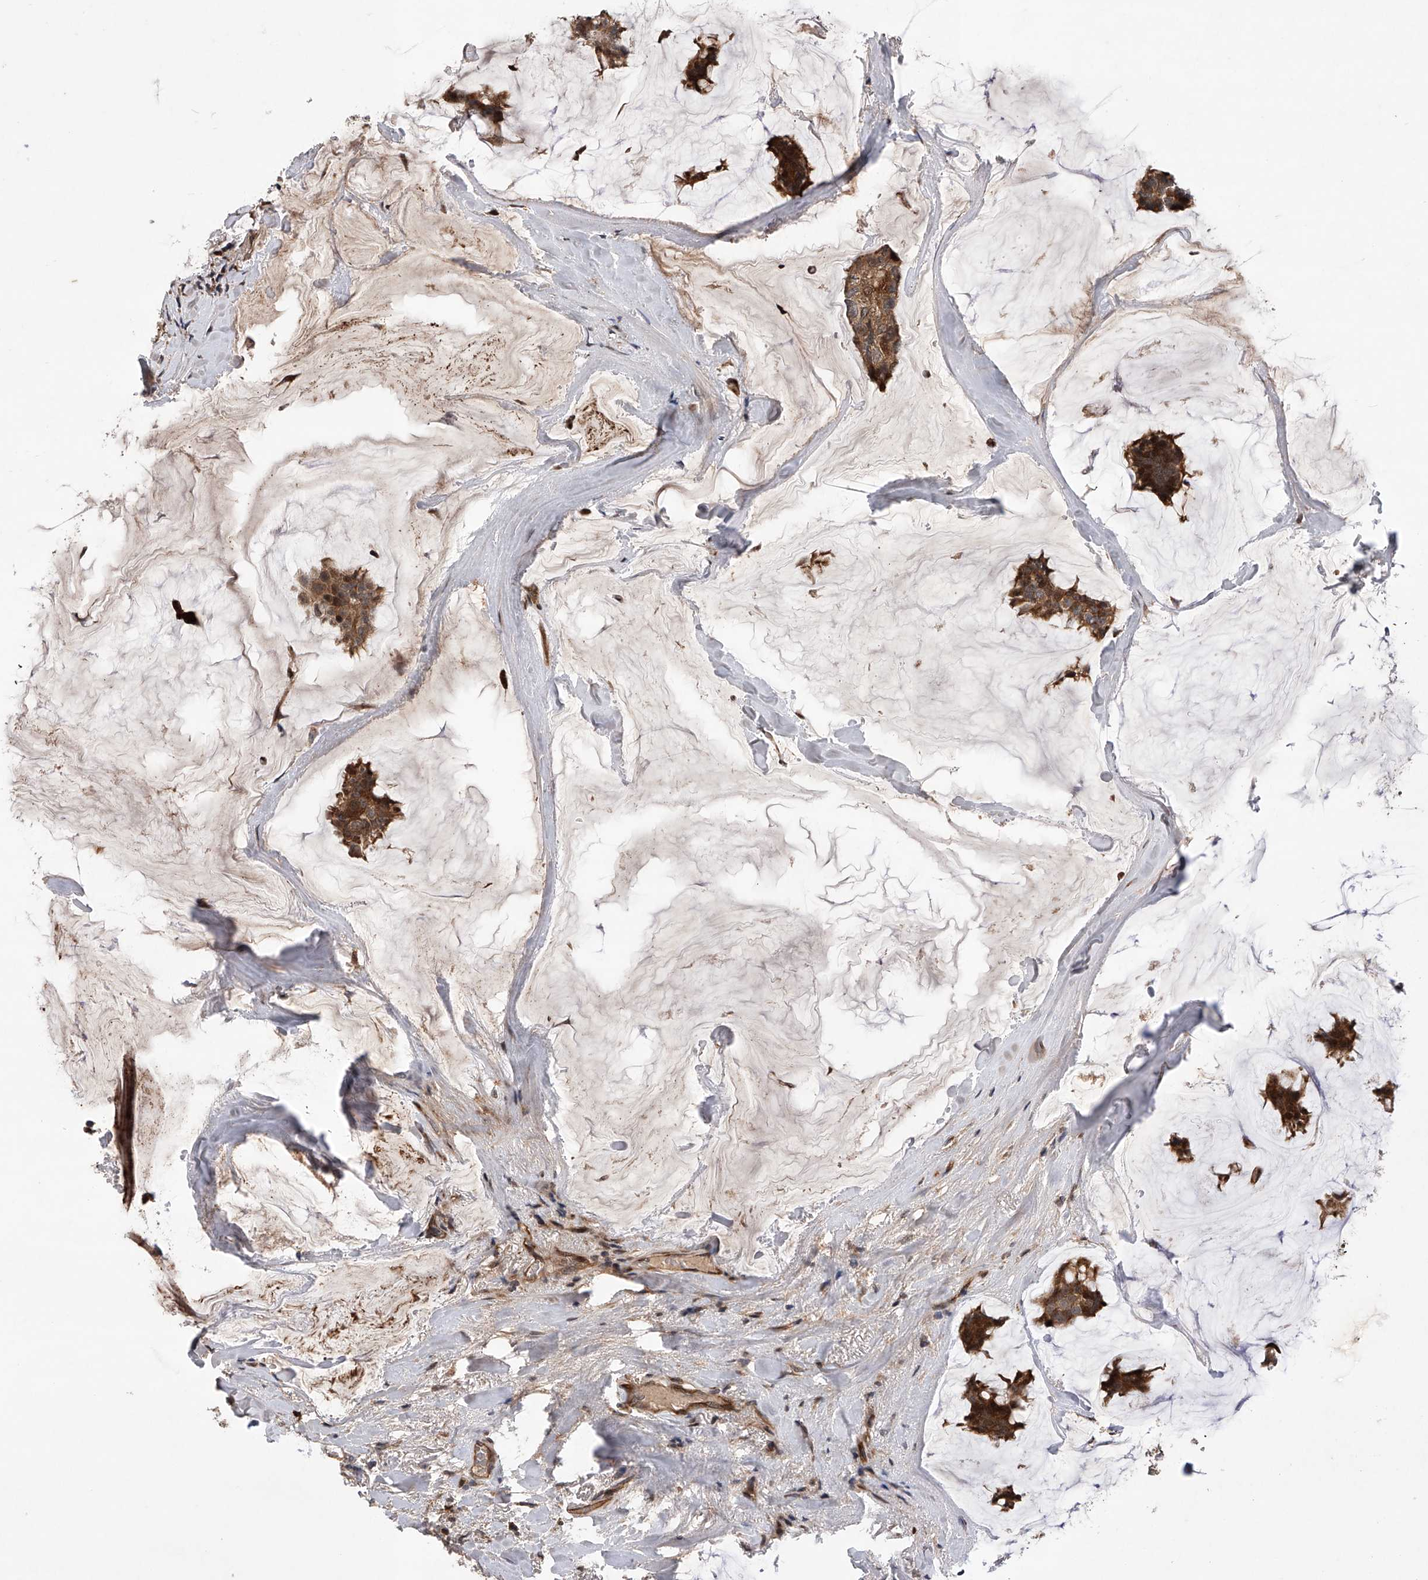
{"staining": {"intensity": "strong", "quantity": ">75%", "location": "cytoplasmic/membranous"}, "tissue": "breast cancer", "cell_type": "Tumor cells", "image_type": "cancer", "snomed": [{"axis": "morphology", "description": "Duct carcinoma"}, {"axis": "topography", "description": "Breast"}], "caption": "About >75% of tumor cells in breast infiltrating ductal carcinoma display strong cytoplasmic/membranous protein staining as visualized by brown immunohistochemical staining.", "gene": "MAP3K11", "patient": {"sex": "female", "age": 93}}